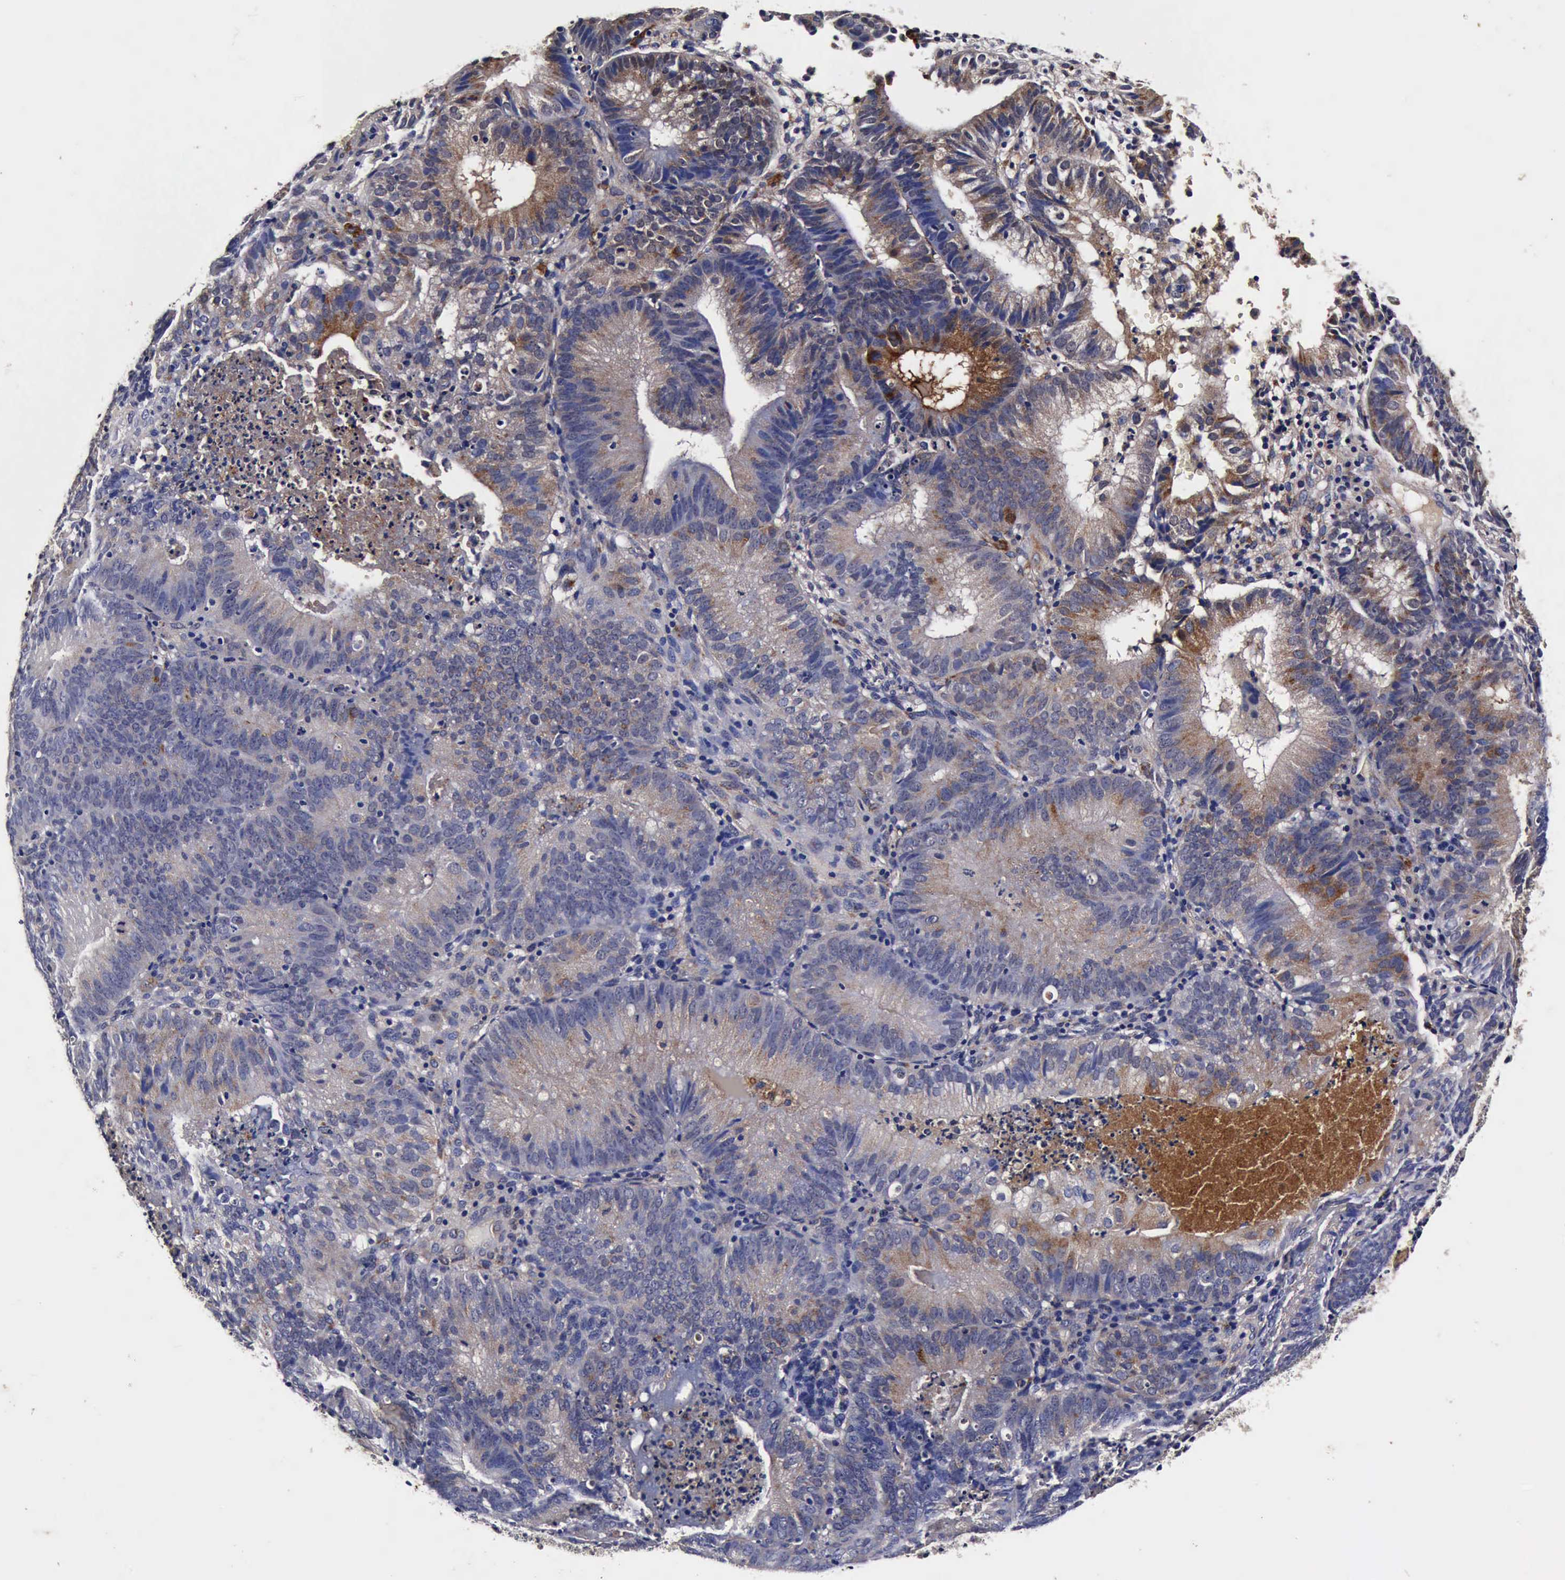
{"staining": {"intensity": "moderate", "quantity": "25%-75%", "location": "cytoplasmic/membranous"}, "tissue": "cervical cancer", "cell_type": "Tumor cells", "image_type": "cancer", "snomed": [{"axis": "morphology", "description": "Adenocarcinoma, NOS"}, {"axis": "topography", "description": "Cervix"}], "caption": "Protein expression analysis of cervical cancer (adenocarcinoma) shows moderate cytoplasmic/membranous staining in about 25%-75% of tumor cells.", "gene": "CST3", "patient": {"sex": "female", "age": 60}}